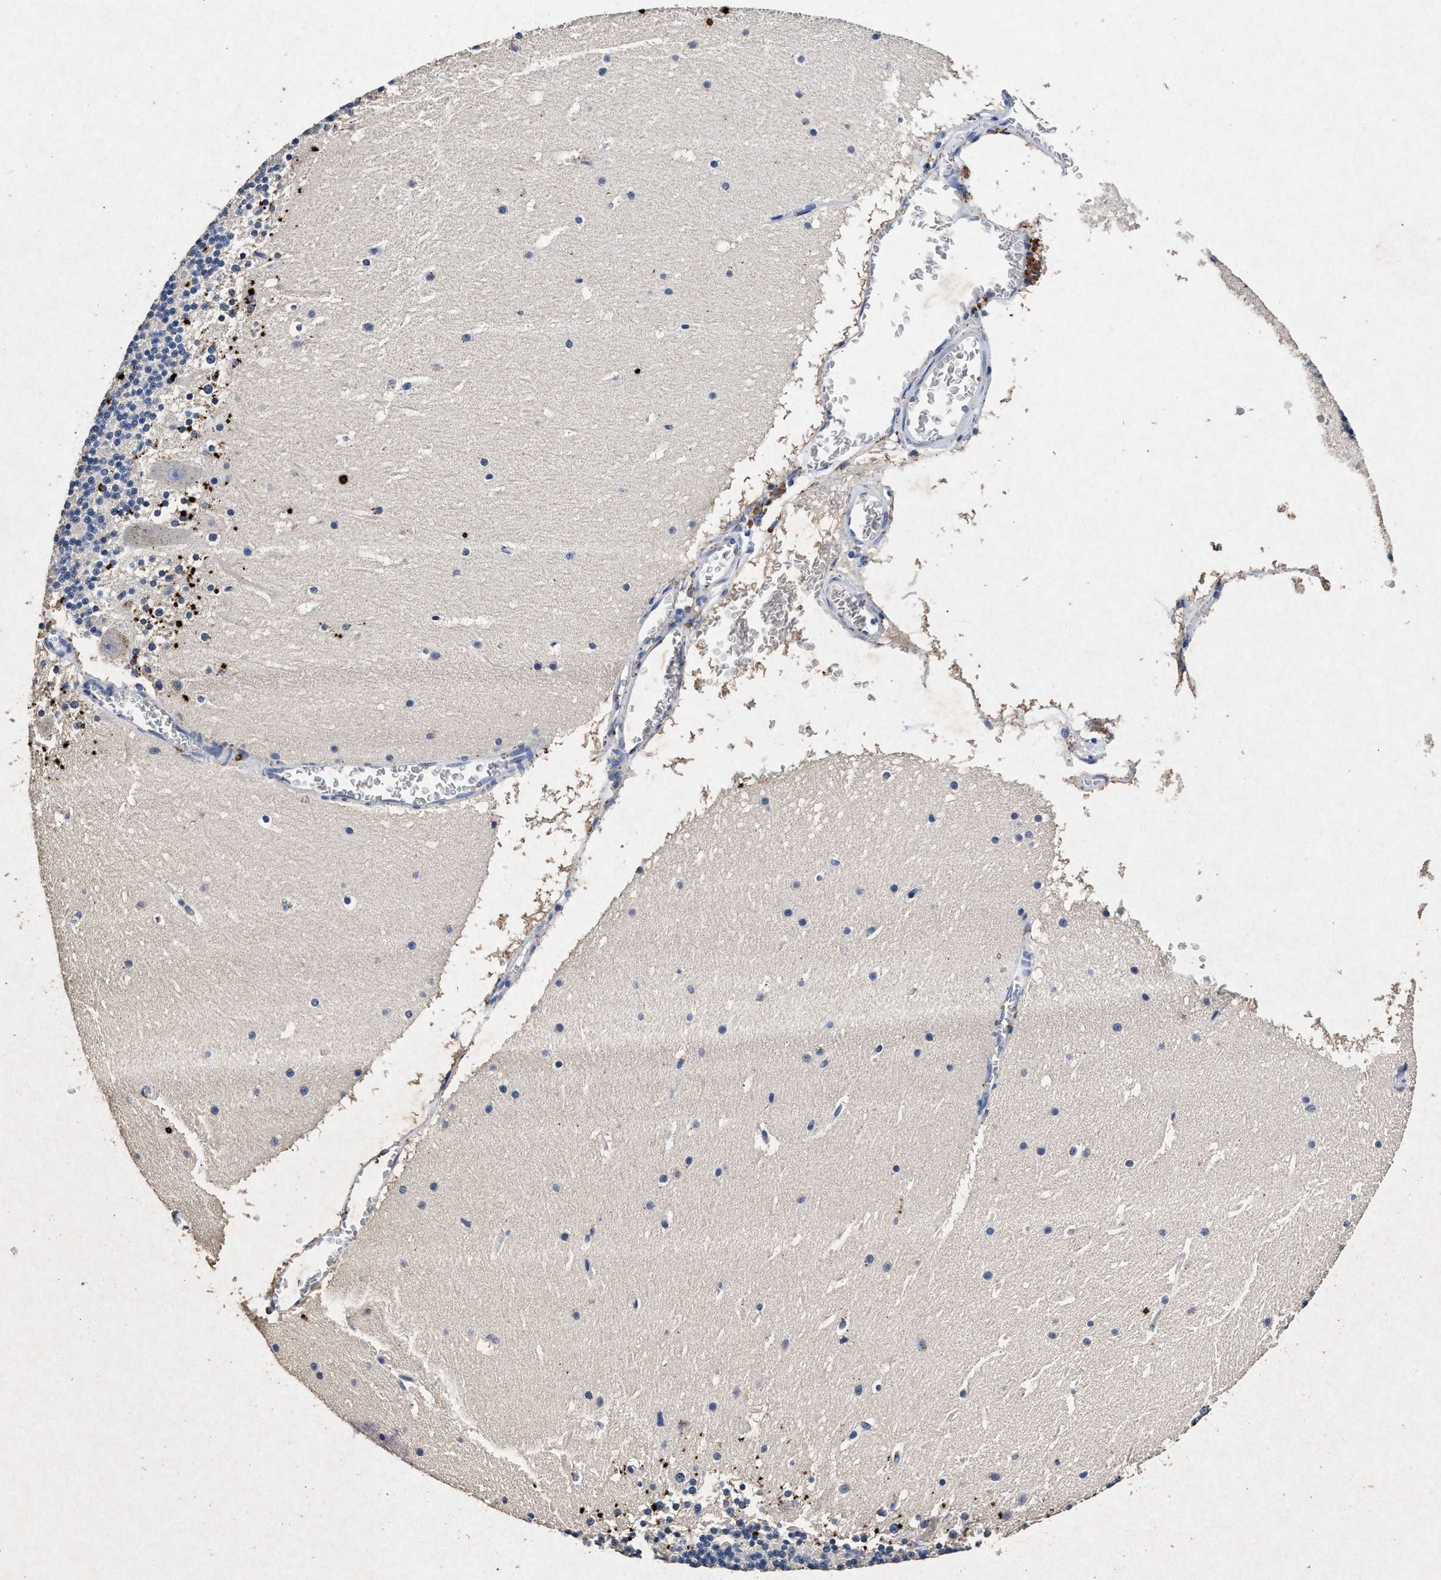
{"staining": {"intensity": "negative", "quantity": "none", "location": "none"}, "tissue": "cerebellum", "cell_type": "Cells in granular layer", "image_type": "normal", "snomed": [{"axis": "morphology", "description": "Normal tissue, NOS"}, {"axis": "topography", "description": "Cerebellum"}], "caption": "This is a micrograph of IHC staining of benign cerebellum, which shows no expression in cells in granular layer. (Brightfield microscopy of DAB (3,3'-diaminobenzidine) IHC at high magnification).", "gene": "LTB4R2", "patient": {"sex": "male", "age": 45}}